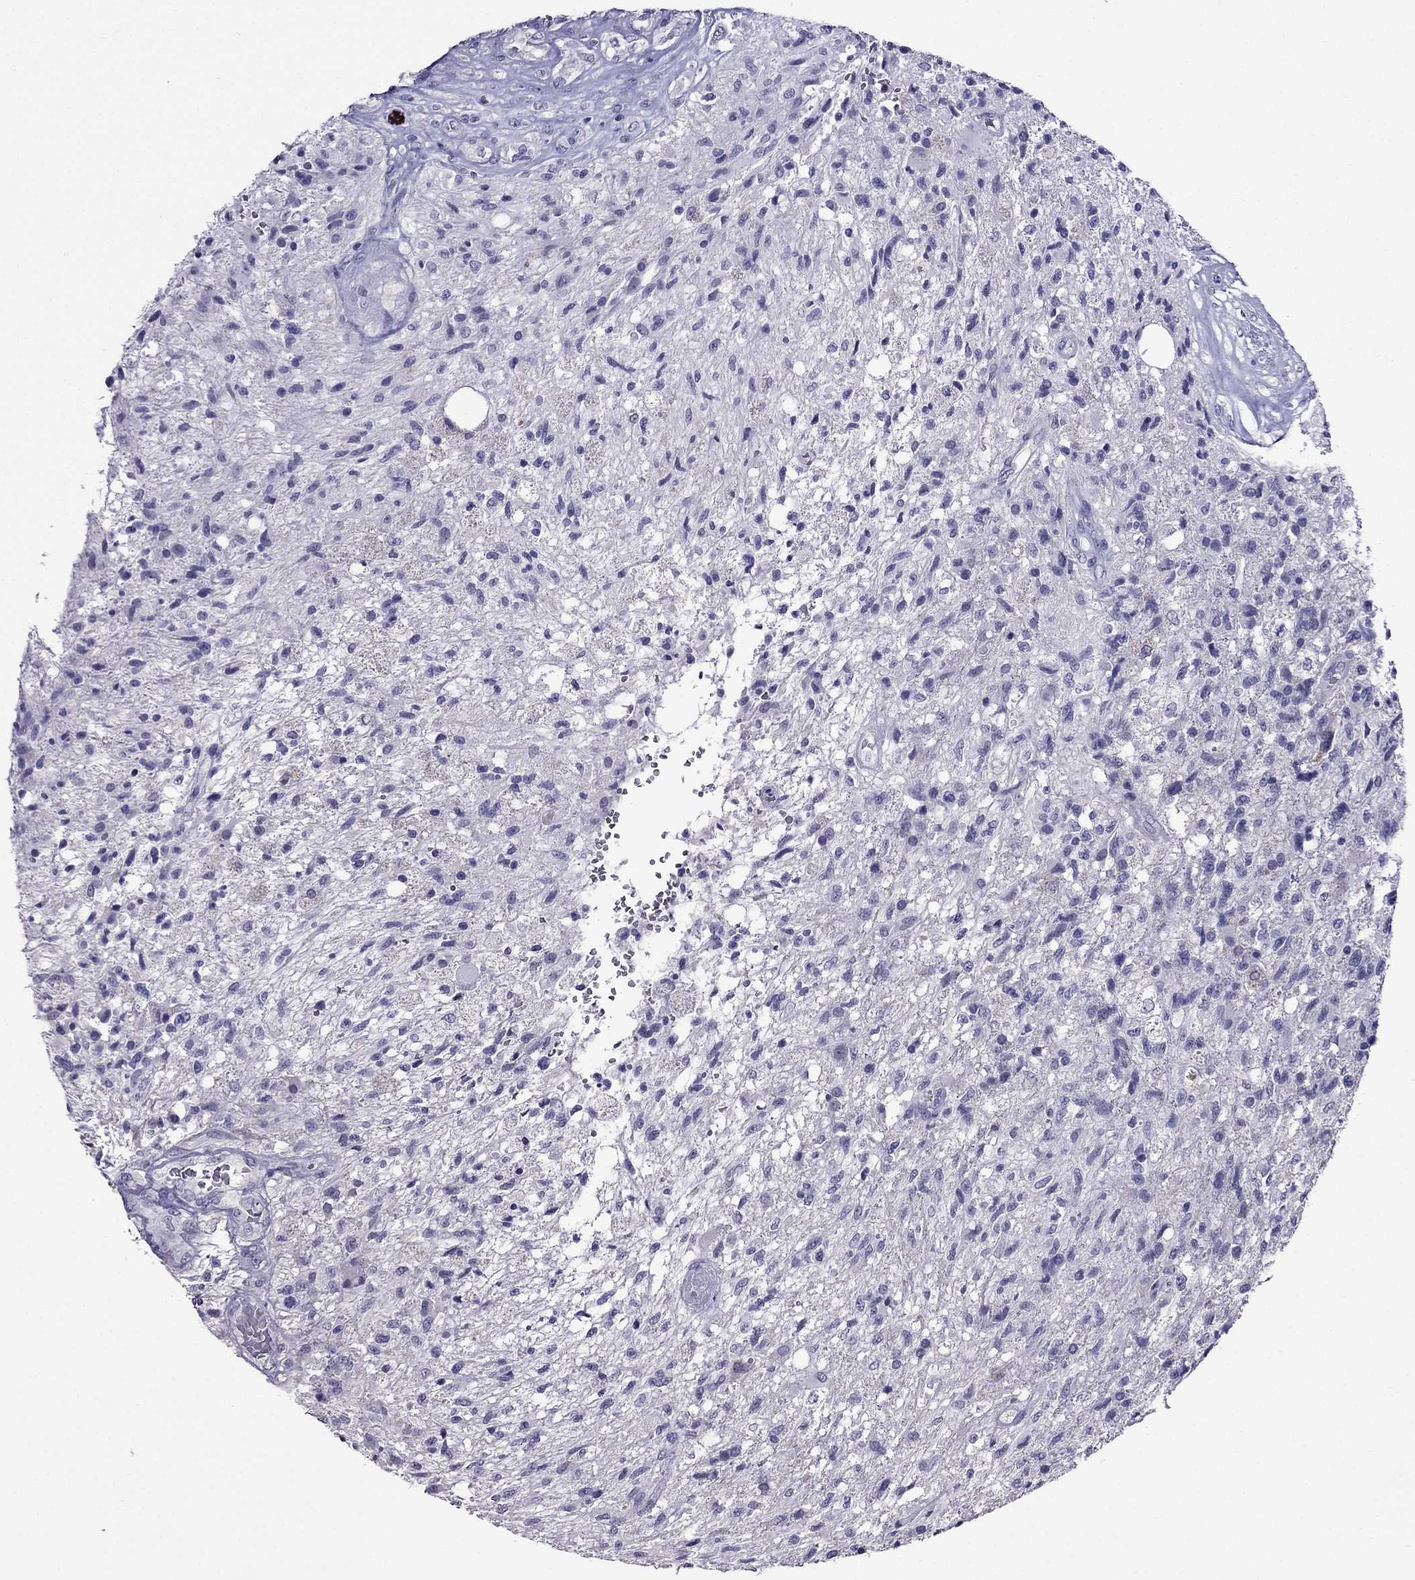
{"staining": {"intensity": "negative", "quantity": "none", "location": "none"}, "tissue": "glioma", "cell_type": "Tumor cells", "image_type": "cancer", "snomed": [{"axis": "morphology", "description": "Glioma, malignant, High grade"}, {"axis": "topography", "description": "Brain"}], "caption": "Immunohistochemical staining of human malignant high-grade glioma shows no significant expression in tumor cells.", "gene": "OLFM4", "patient": {"sex": "male", "age": 56}}